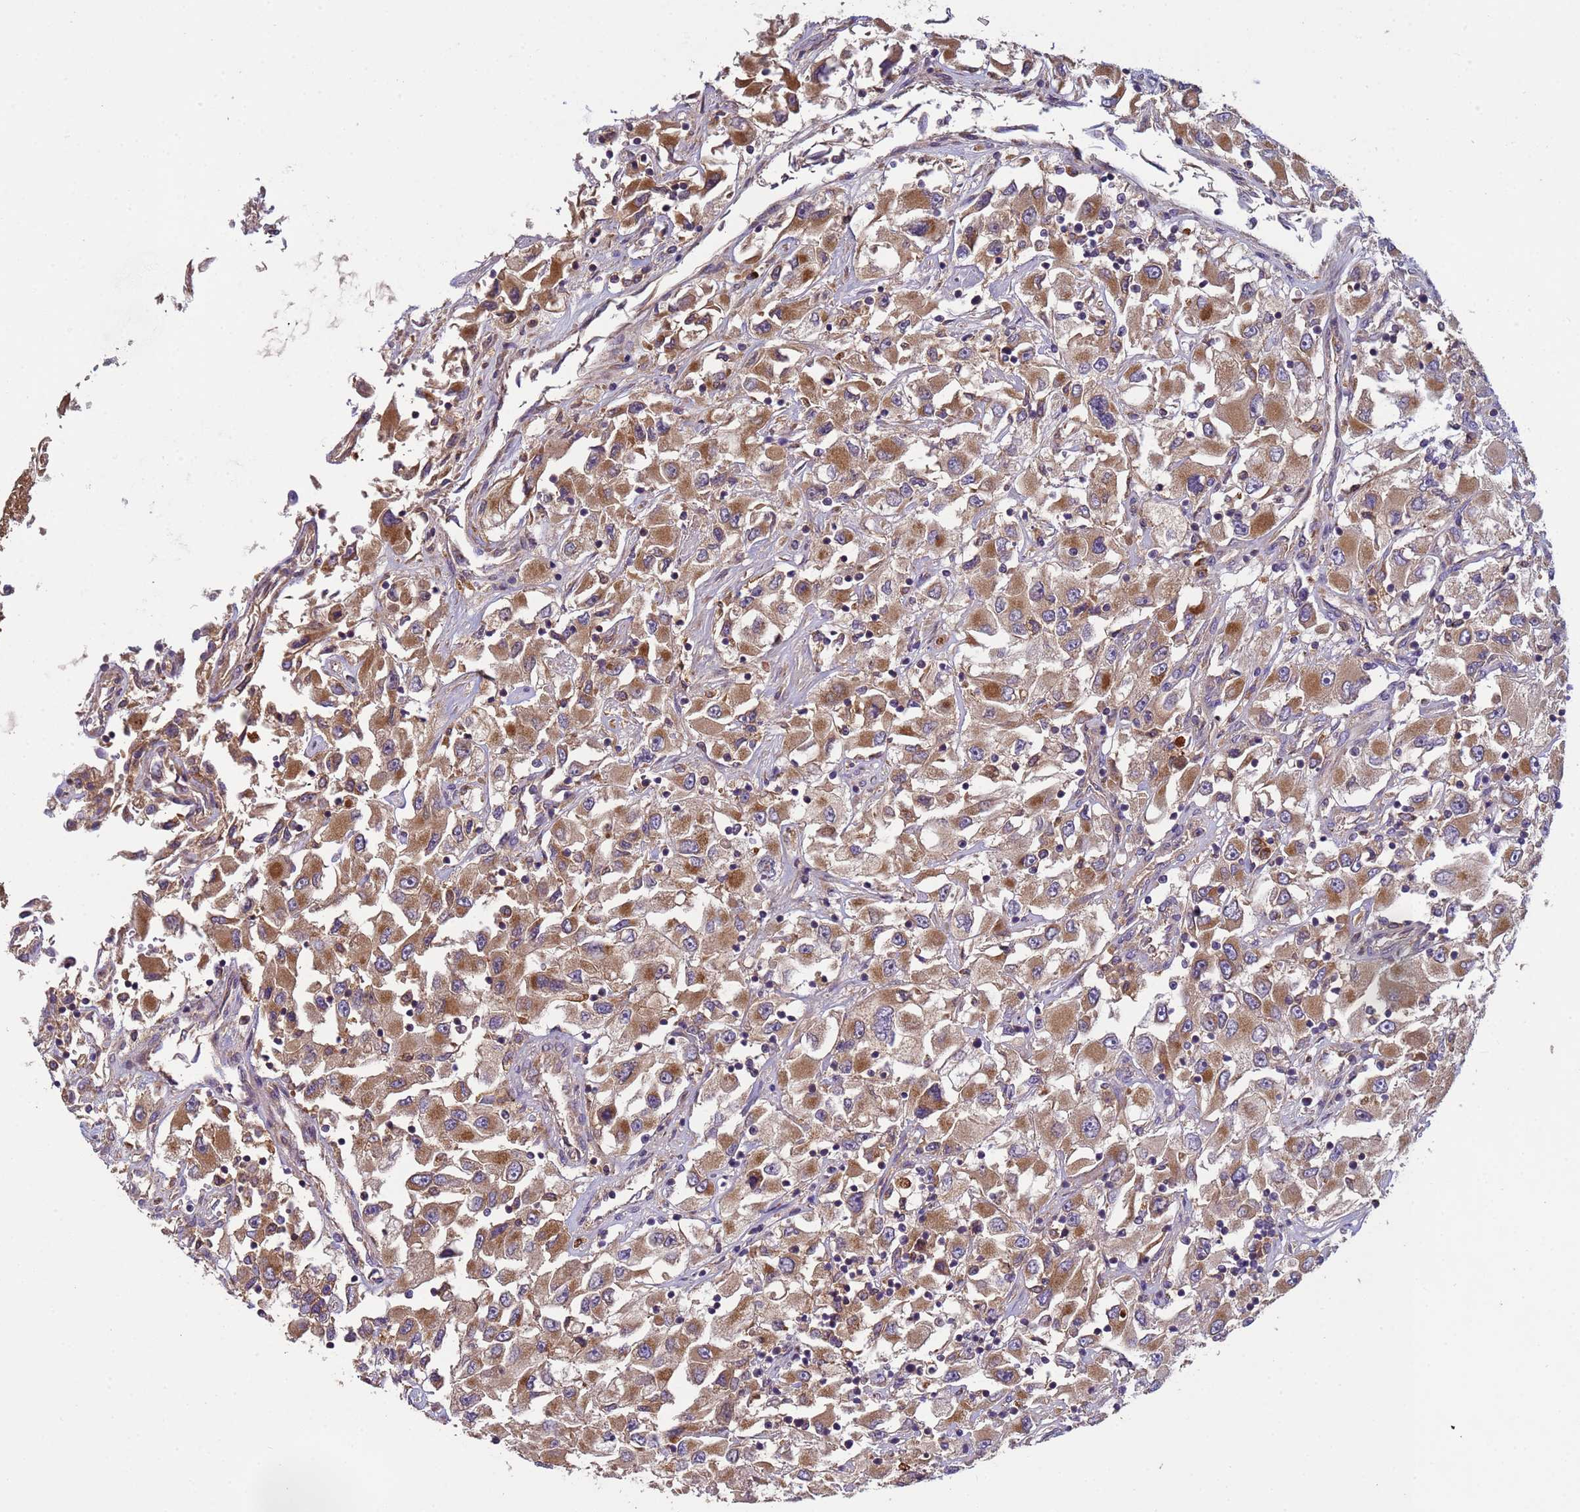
{"staining": {"intensity": "moderate", "quantity": ">75%", "location": "cytoplasmic/membranous"}, "tissue": "renal cancer", "cell_type": "Tumor cells", "image_type": "cancer", "snomed": [{"axis": "morphology", "description": "Adenocarcinoma, NOS"}, {"axis": "topography", "description": "Kidney"}], "caption": "An IHC image of neoplastic tissue is shown. Protein staining in brown shows moderate cytoplasmic/membranous positivity in renal cancer within tumor cells. Using DAB (brown) and hematoxylin (blue) stains, captured at high magnification using brightfield microscopy.", "gene": "RAB10", "patient": {"sex": "female", "age": 52}}